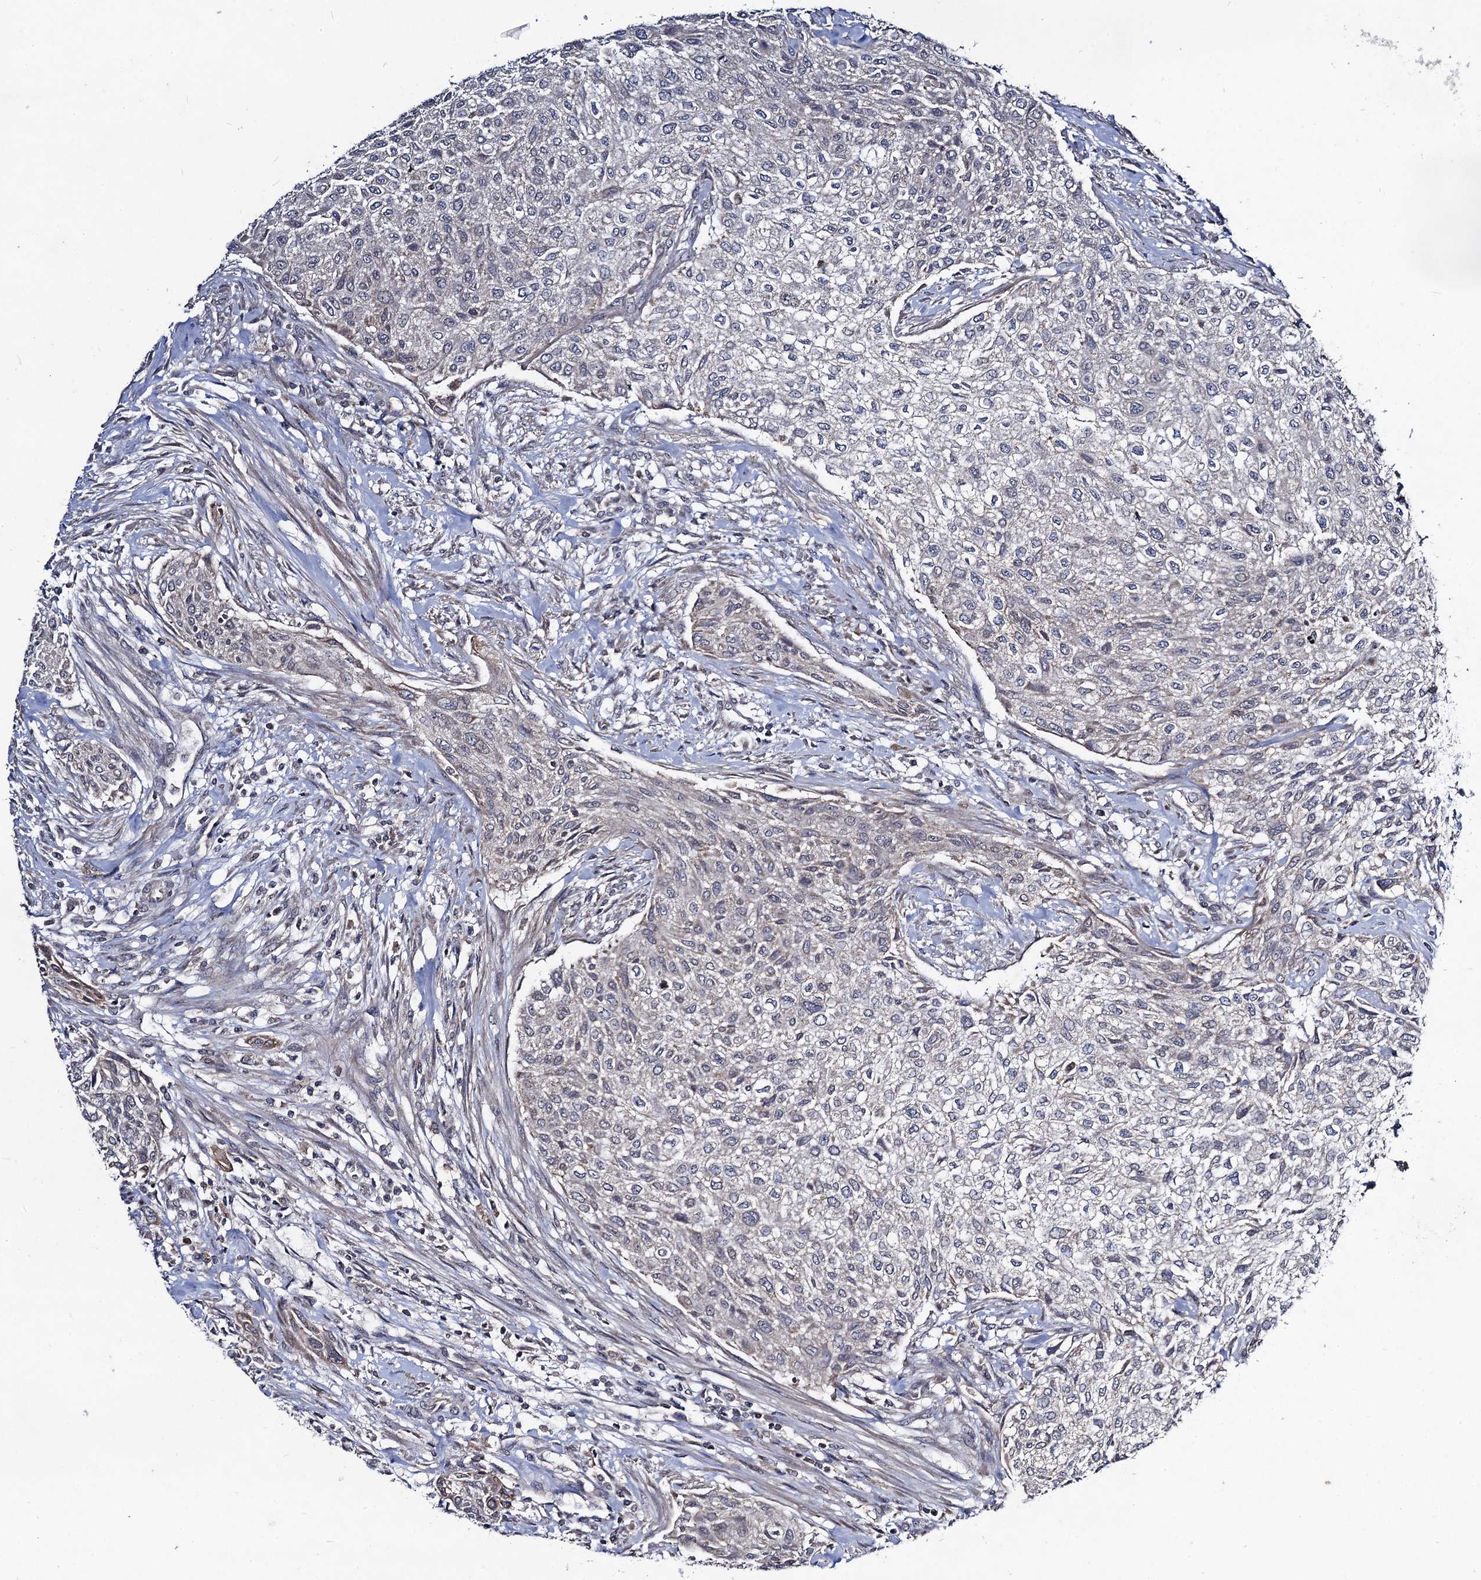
{"staining": {"intensity": "negative", "quantity": "none", "location": "none"}, "tissue": "urothelial cancer", "cell_type": "Tumor cells", "image_type": "cancer", "snomed": [{"axis": "morphology", "description": "Normal tissue, NOS"}, {"axis": "morphology", "description": "Urothelial carcinoma, NOS"}, {"axis": "topography", "description": "Urinary bladder"}, {"axis": "topography", "description": "Peripheral nerve tissue"}], "caption": "Immunohistochemistry (IHC) micrograph of urothelial cancer stained for a protein (brown), which displays no staining in tumor cells.", "gene": "VPS37D", "patient": {"sex": "male", "age": 35}}